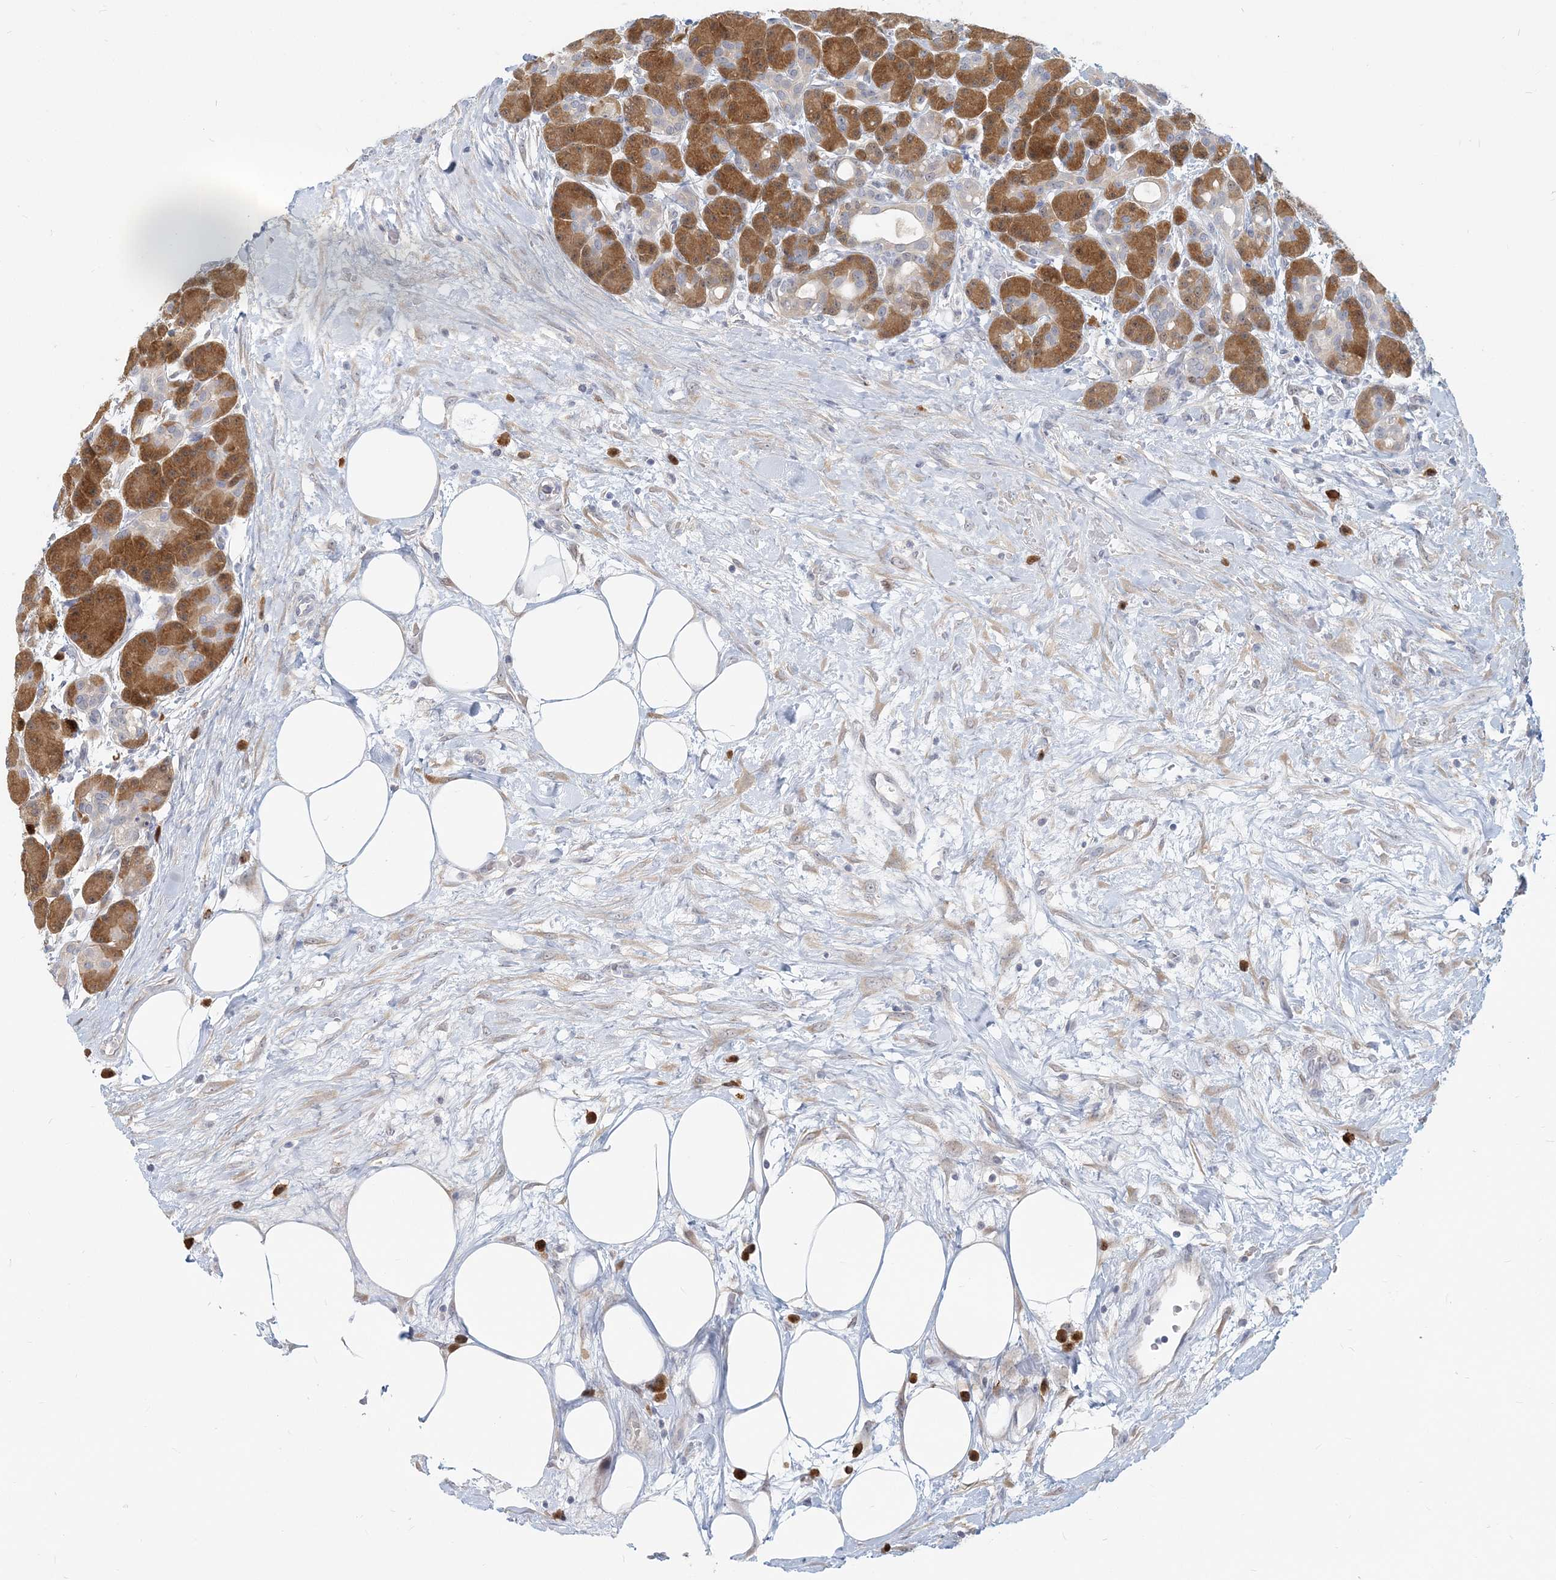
{"staining": {"intensity": "strong", "quantity": ">75%", "location": "cytoplasmic/membranous"}, "tissue": "pancreas", "cell_type": "Exocrine glandular cells", "image_type": "normal", "snomed": [{"axis": "morphology", "description": "Normal tissue, NOS"}, {"axis": "topography", "description": "Pancreas"}], "caption": "Immunohistochemistry of unremarkable human pancreas reveals high levels of strong cytoplasmic/membranous staining in approximately >75% of exocrine glandular cells.", "gene": "GMPPA", "patient": {"sex": "male", "age": 63}}